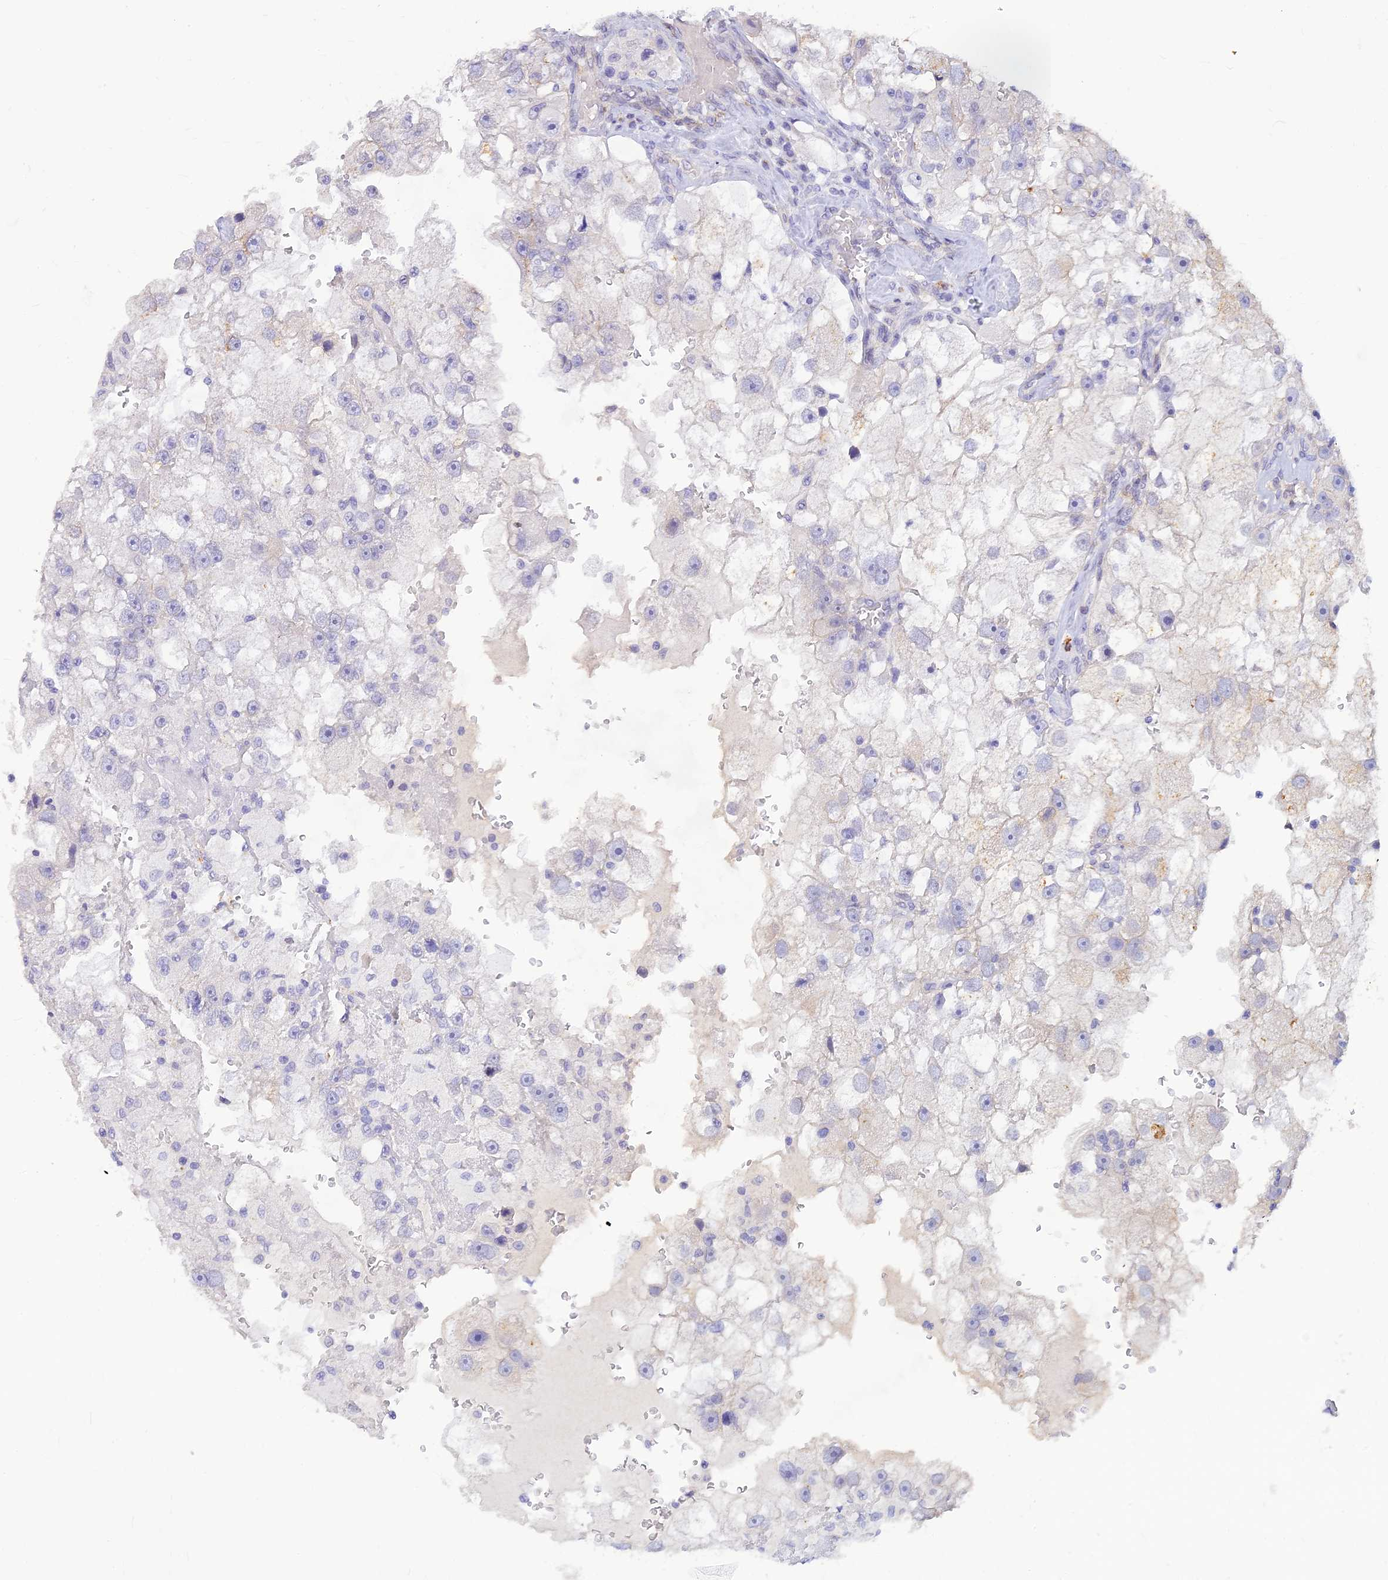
{"staining": {"intensity": "negative", "quantity": "none", "location": "none"}, "tissue": "renal cancer", "cell_type": "Tumor cells", "image_type": "cancer", "snomed": [{"axis": "morphology", "description": "Adenocarcinoma, NOS"}, {"axis": "topography", "description": "Kidney"}], "caption": "This is a image of immunohistochemistry staining of renal adenocarcinoma, which shows no positivity in tumor cells.", "gene": "ALDH1L2", "patient": {"sex": "male", "age": 63}}